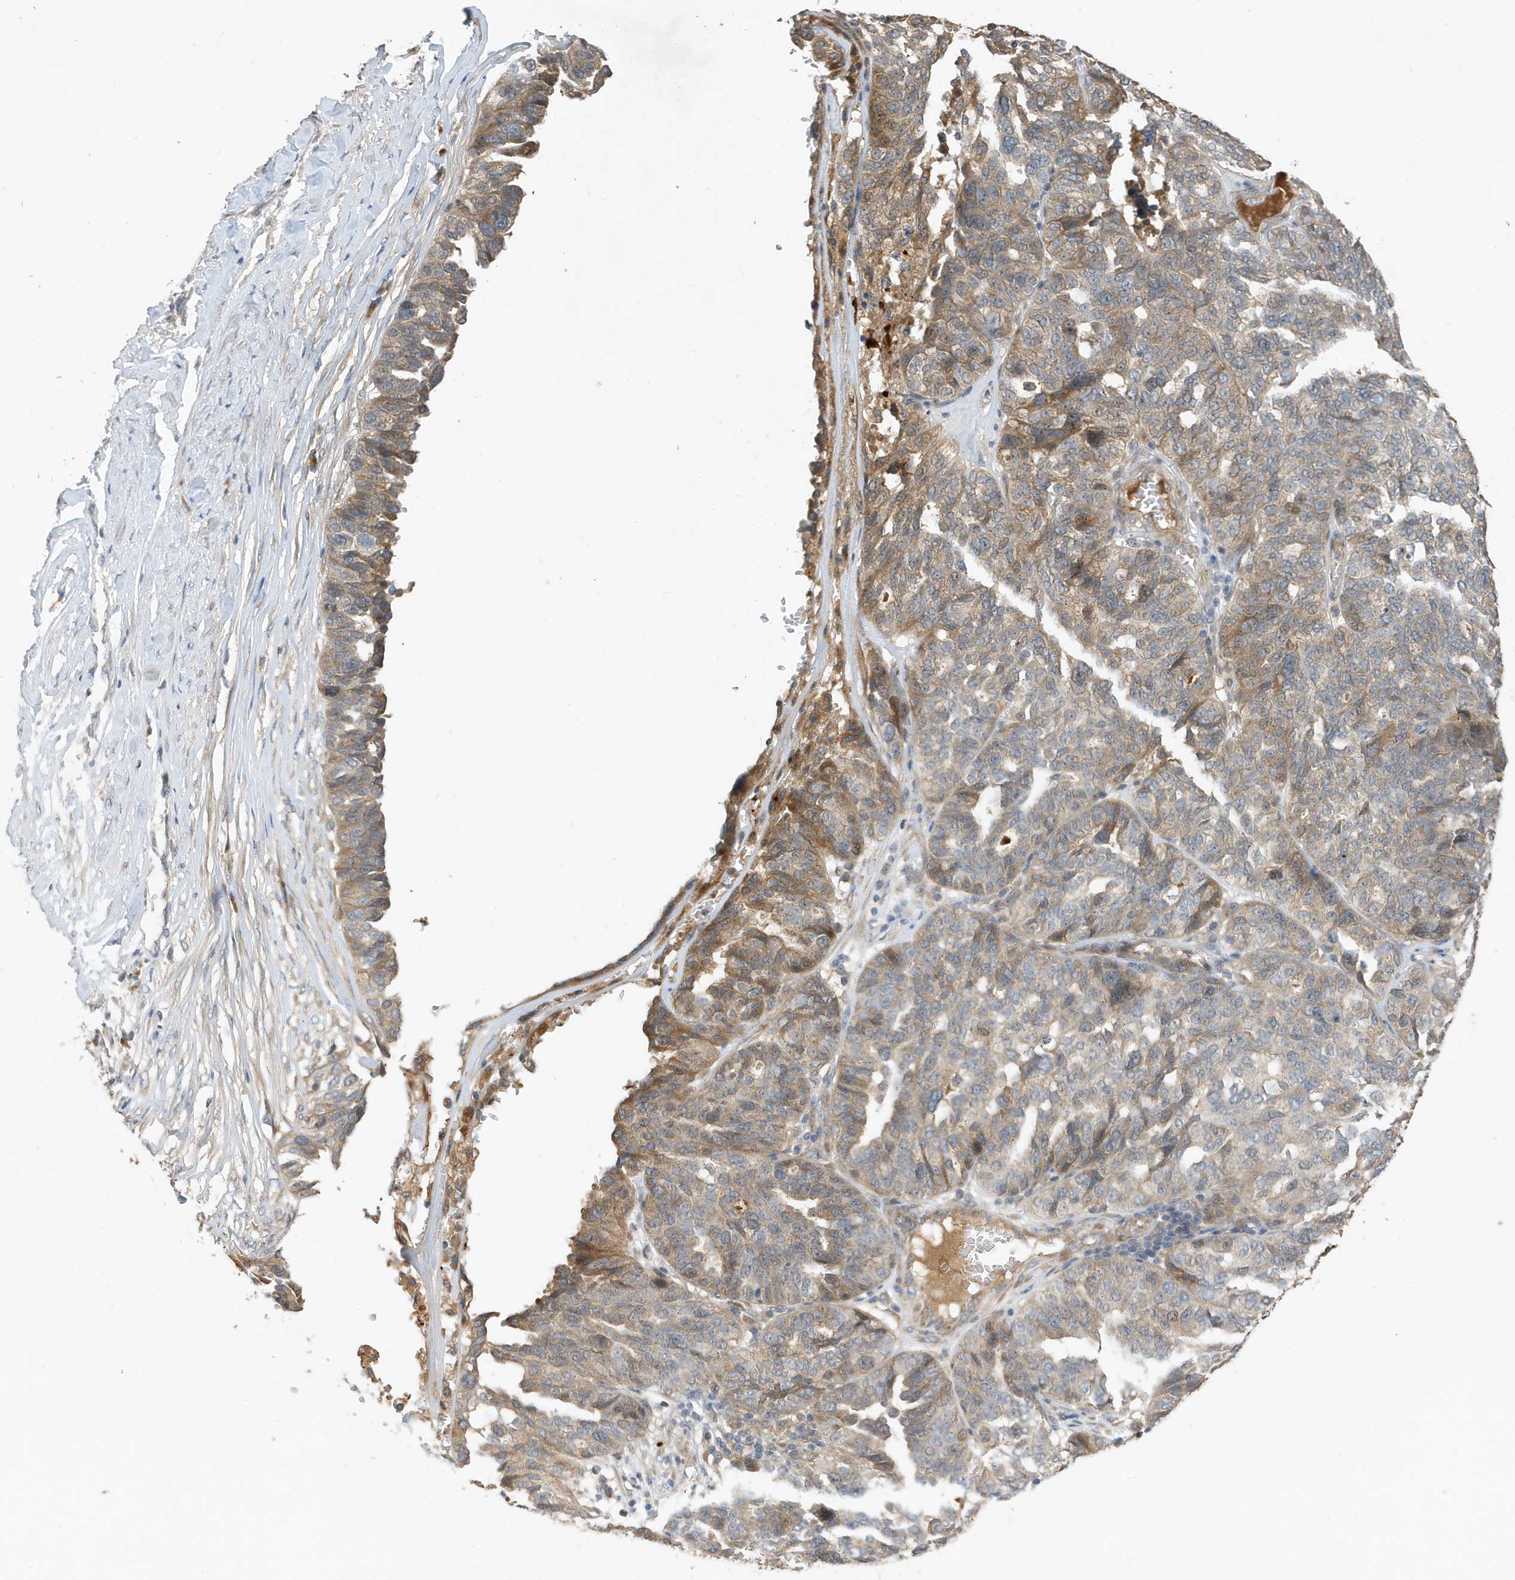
{"staining": {"intensity": "moderate", "quantity": "<25%", "location": "cytoplasmic/membranous"}, "tissue": "ovarian cancer", "cell_type": "Tumor cells", "image_type": "cancer", "snomed": [{"axis": "morphology", "description": "Cystadenocarcinoma, serous, NOS"}, {"axis": "topography", "description": "Ovary"}], "caption": "High-magnification brightfield microscopy of ovarian cancer stained with DAB (3,3'-diaminobenzidine) (brown) and counterstained with hematoxylin (blue). tumor cells exhibit moderate cytoplasmic/membranous expression is seen in approximately<25% of cells.", "gene": "LAPTM4A", "patient": {"sex": "female", "age": 59}}